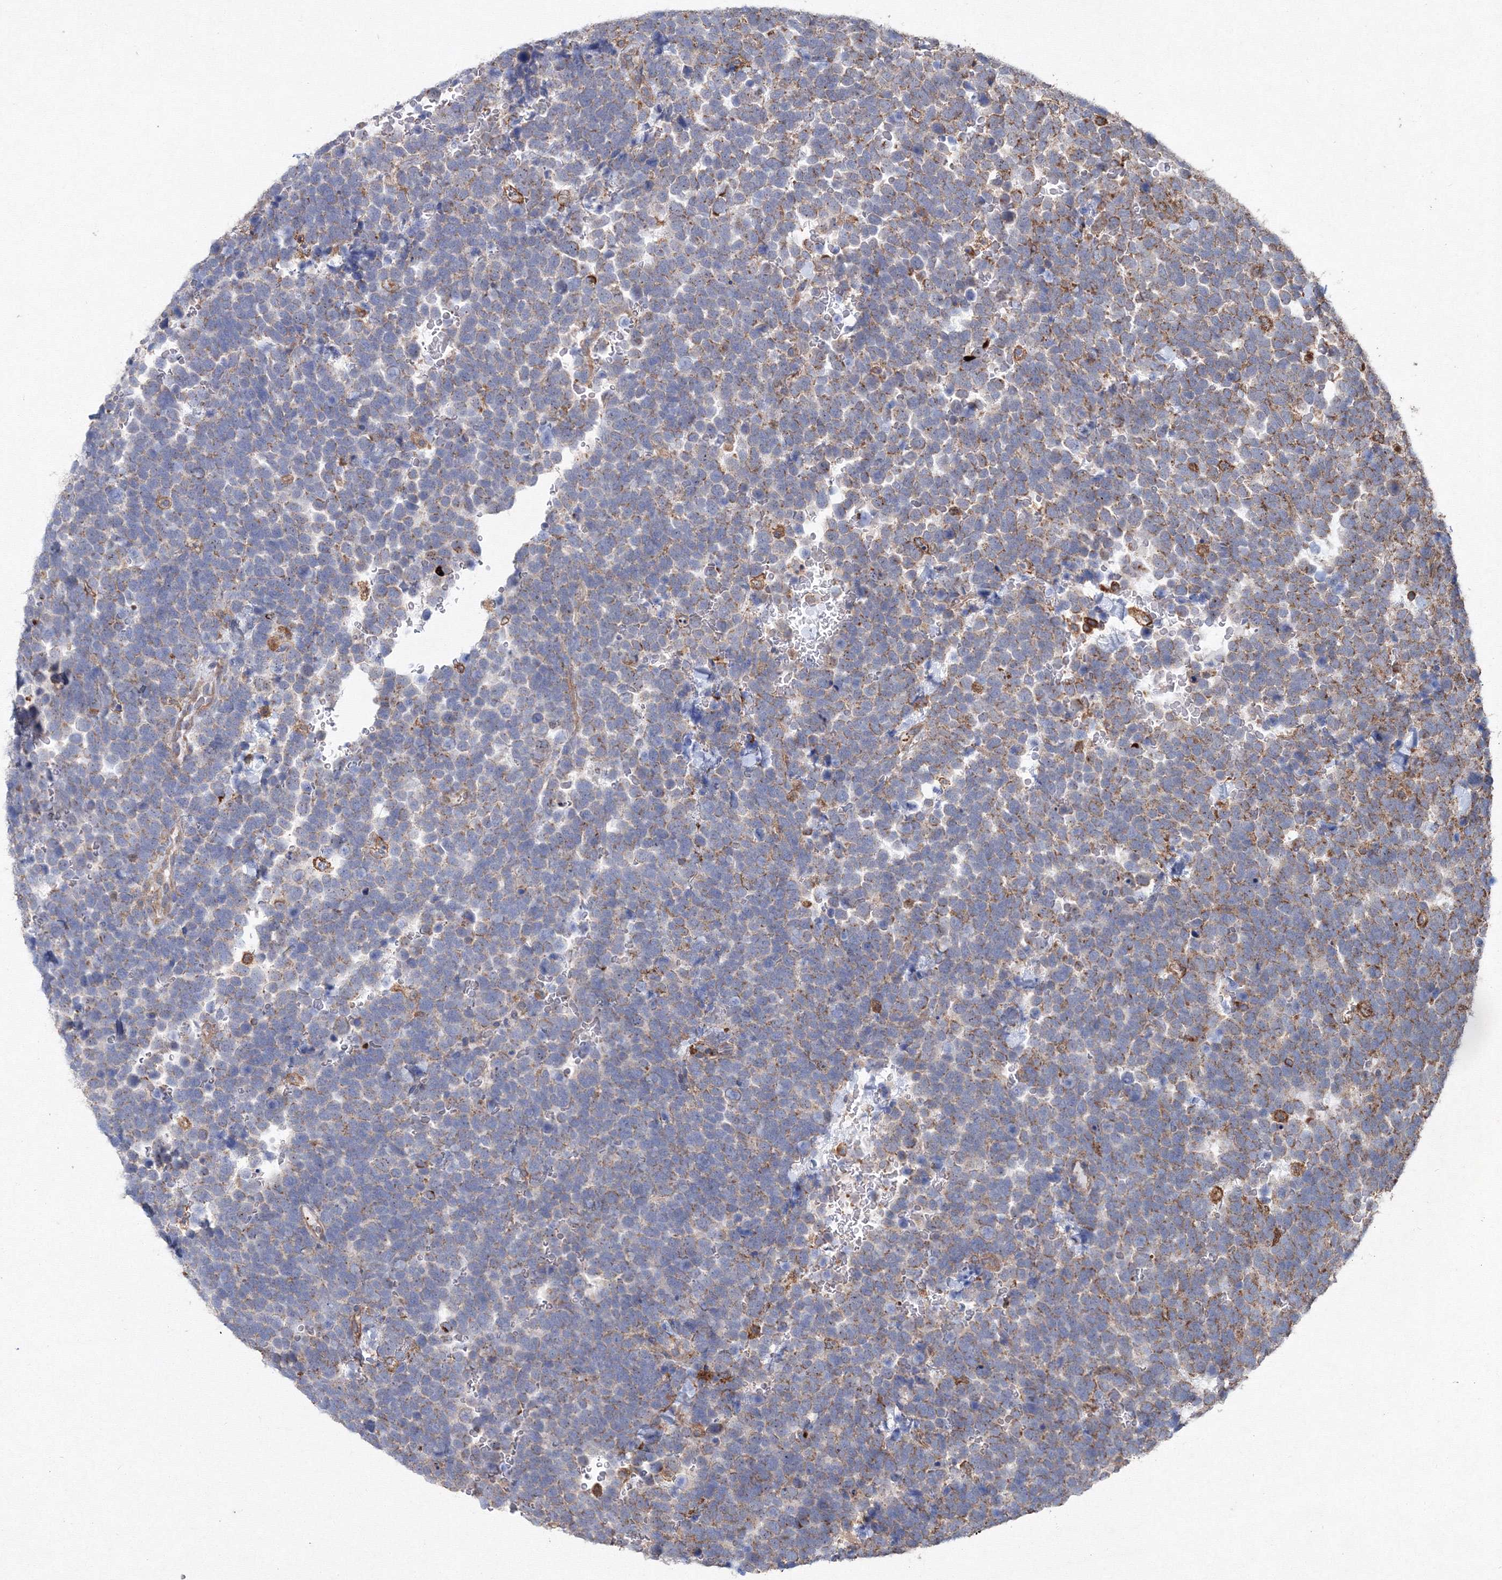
{"staining": {"intensity": "moderate", "quantity": "<25%", "location": "cytoplasmic/membranous"}, "tissue": "urothelial cancer", "cell_type": "Tumor cells", "image_type": "cancer", "snomed": [{"axis": "morphology", "description": "Urothelial carcinoma, High grade"}, {"axis": "topography", "description": "Urinary bladder"}], "caption": "The photomicrograph shows immunohistochemical staining of urothelial cancer. There is moderate cytoplasmic/membranous staining is appreciated in about <25% of tumor cells. (Brightfield microscopy of DAB IHC at high magnification).", "gene": "TMEM139", "patient": {"sex": "female", "age": 82}}